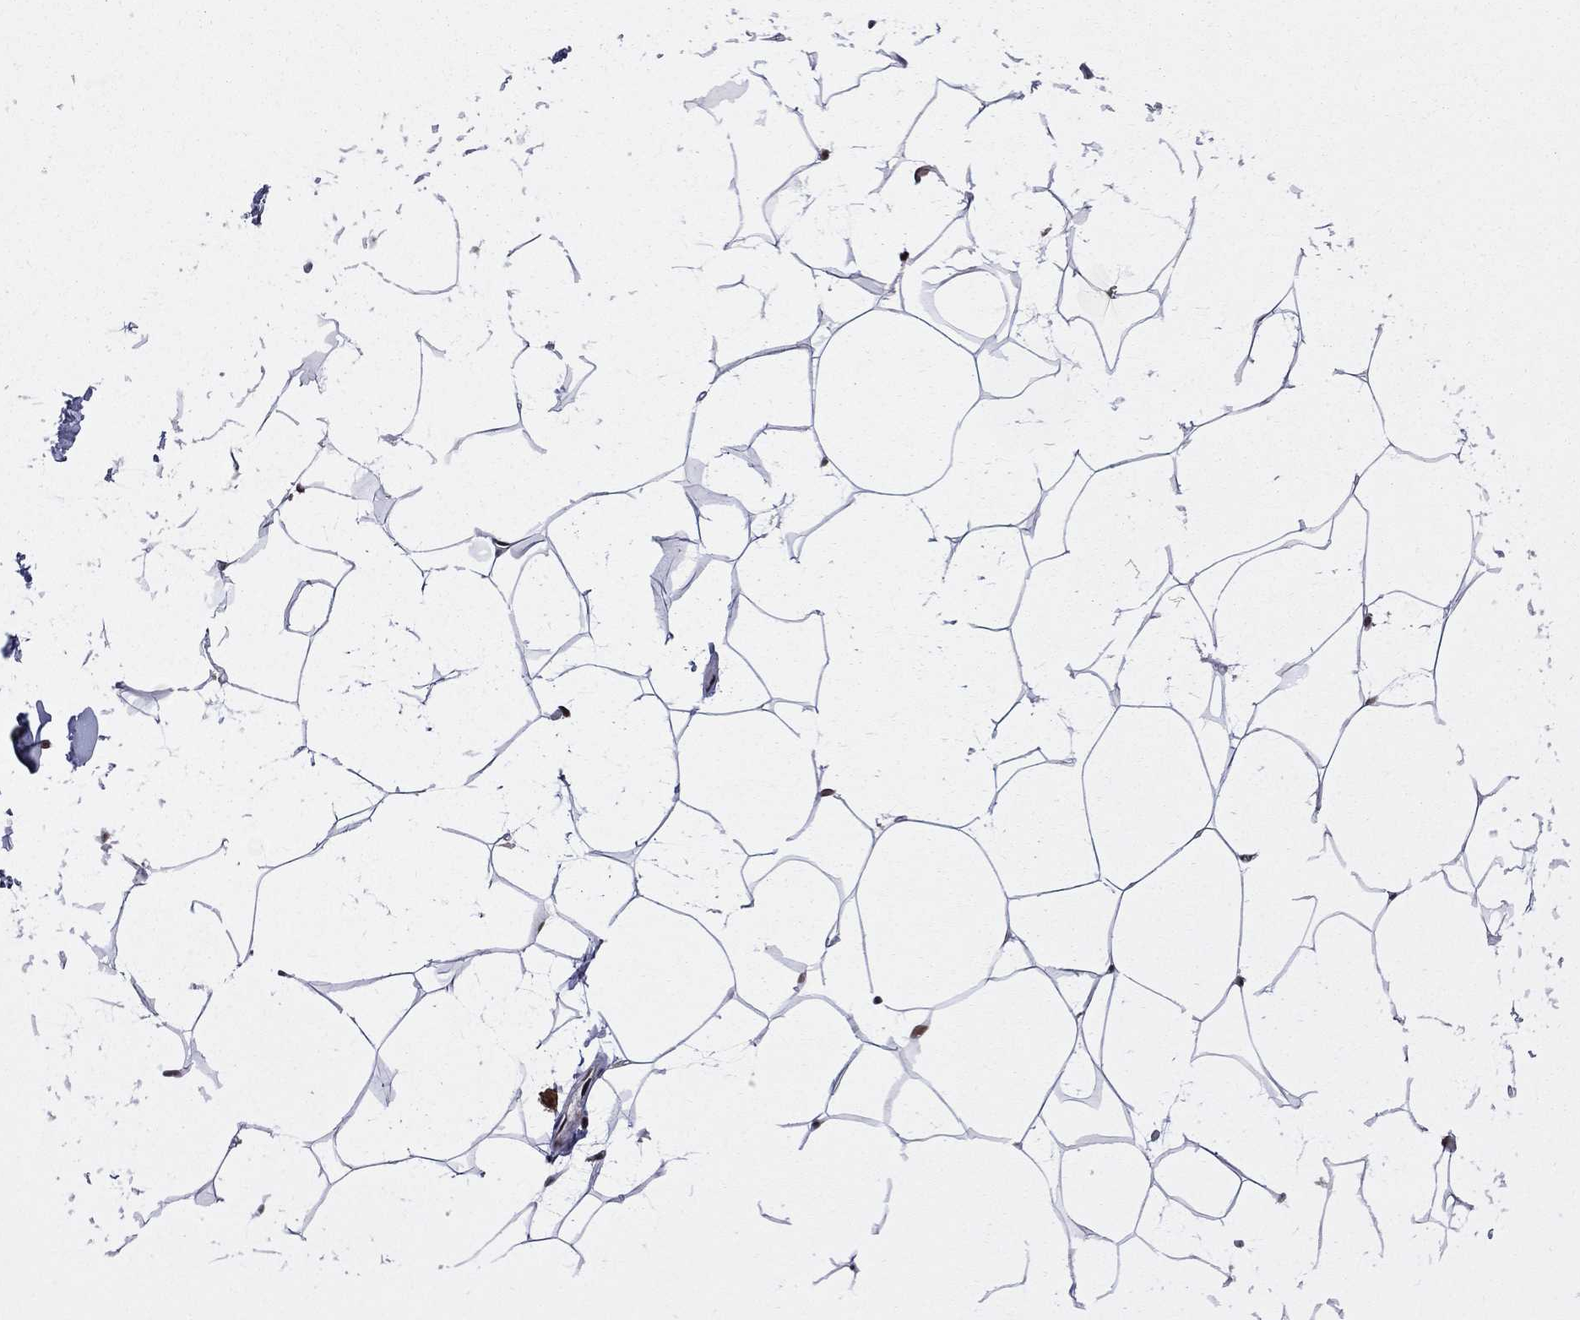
{"staining": {"intensity": "strong", "quantity": "<25%", "location": "nuclear"}, "tissue": "breast", "cell_type": "Adipocytes", "image_type": "normal", "snomed": [{"axis": "morphology", "description": "Normal tissue, NOS"}, {"axis": "topography", "description": "Breast"}], "caption": "IHC (DAB (3,3'-diaminobenzidine)) staining of benign human breast displays strong nuclear protein positivity in approximately <25% of adipocytes.", "gene": "MED25", "patient": {"sex": "female", "age": 32}}